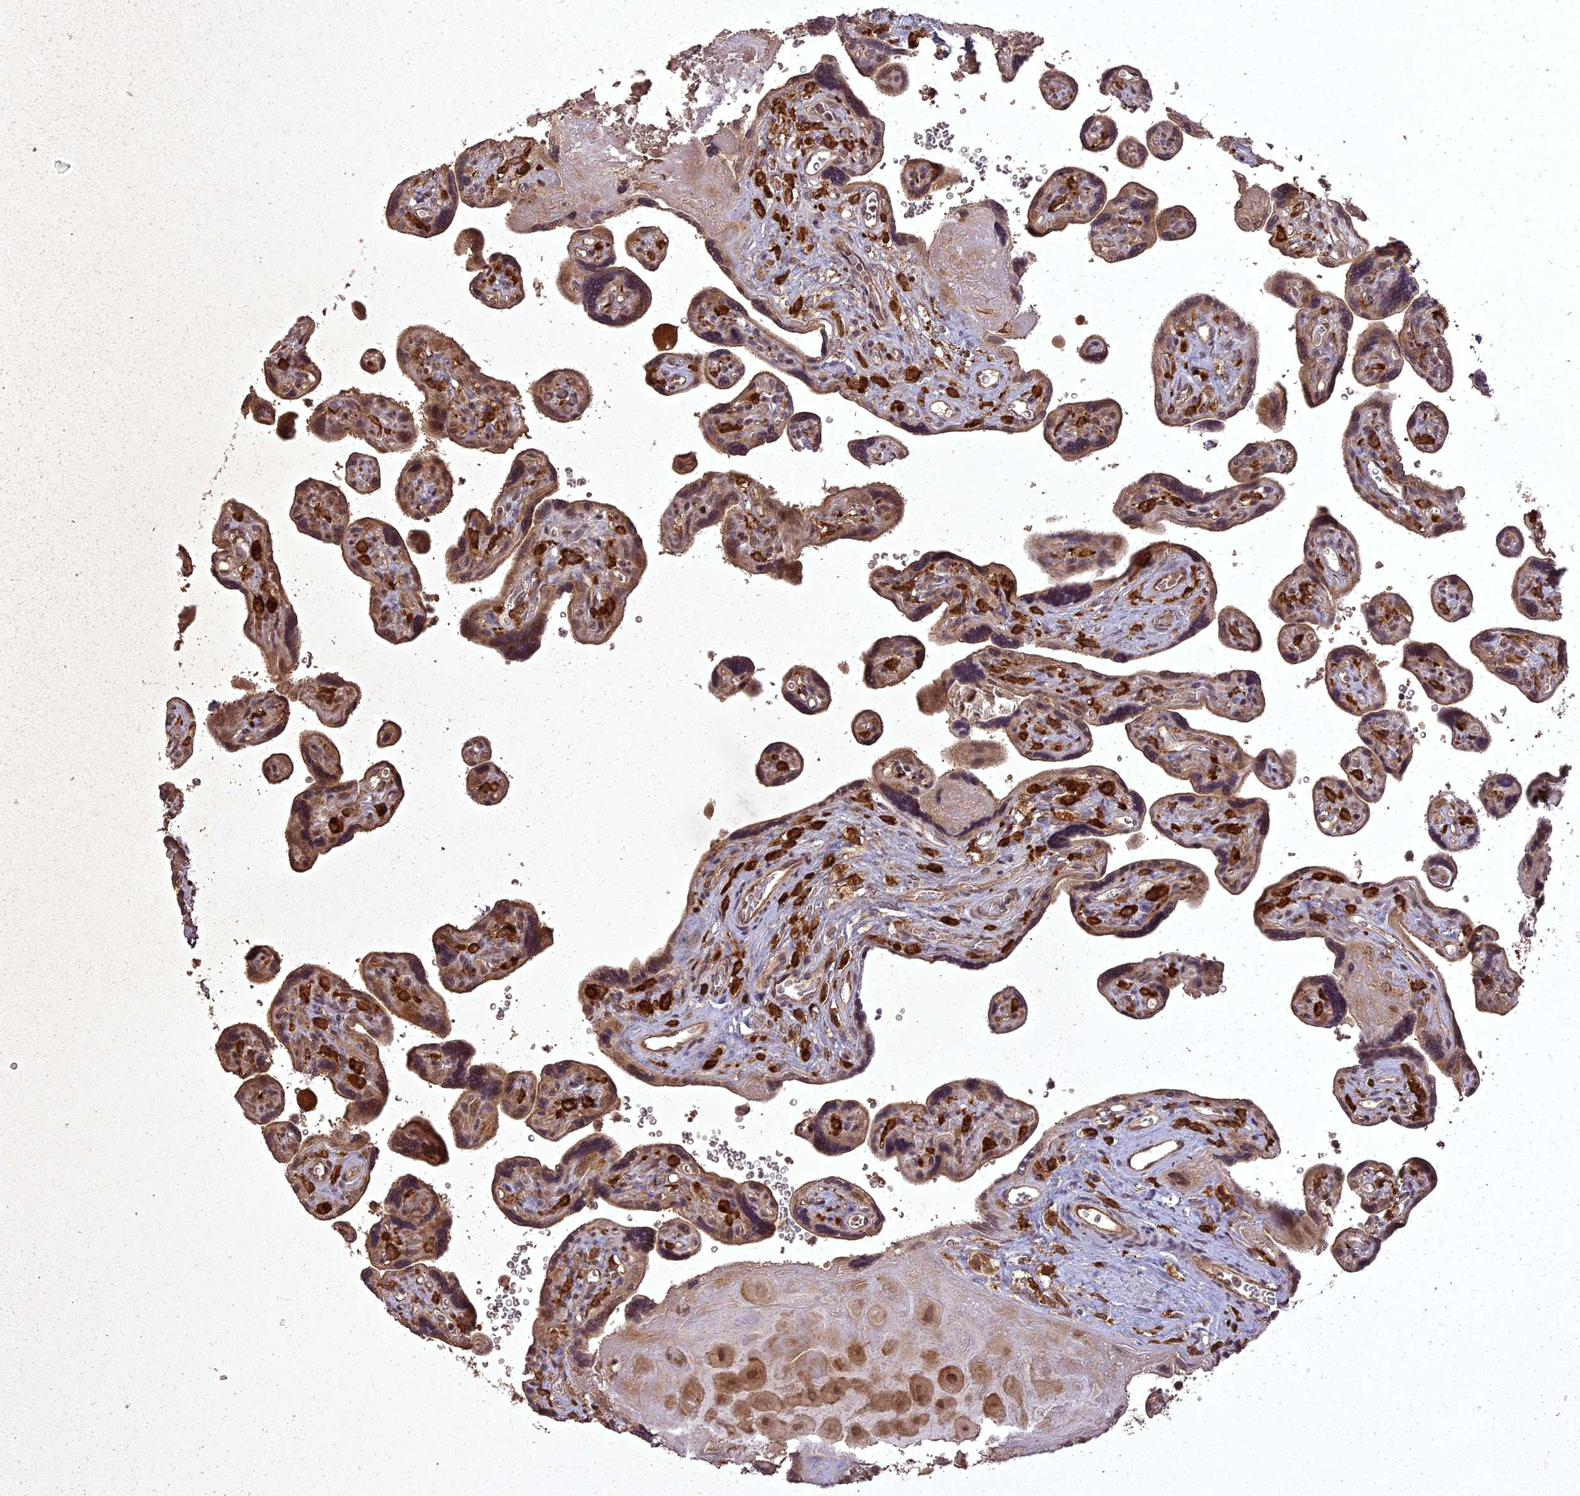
{"staining": {"intensity": "moderate", "quantity": ">75%", "location": "cytoplasmic/membranous,nuclear"}, "tissue": "placenta", "cell_type": "Decidual cells", "image_type": "normal", "snomed": [{"axis": "morphology", "description": "Normal tissue, NOS"}, {"axis": "topography", "description": "Placenta"}], "caption": "Placenta stained for a protein (brown) reveals moderate cytoplasmic/membranous,nuclear positive positivity in about >75% of decidual cells.", "gene": "ING5", "patient": {"sex": "female", "age": 39}}